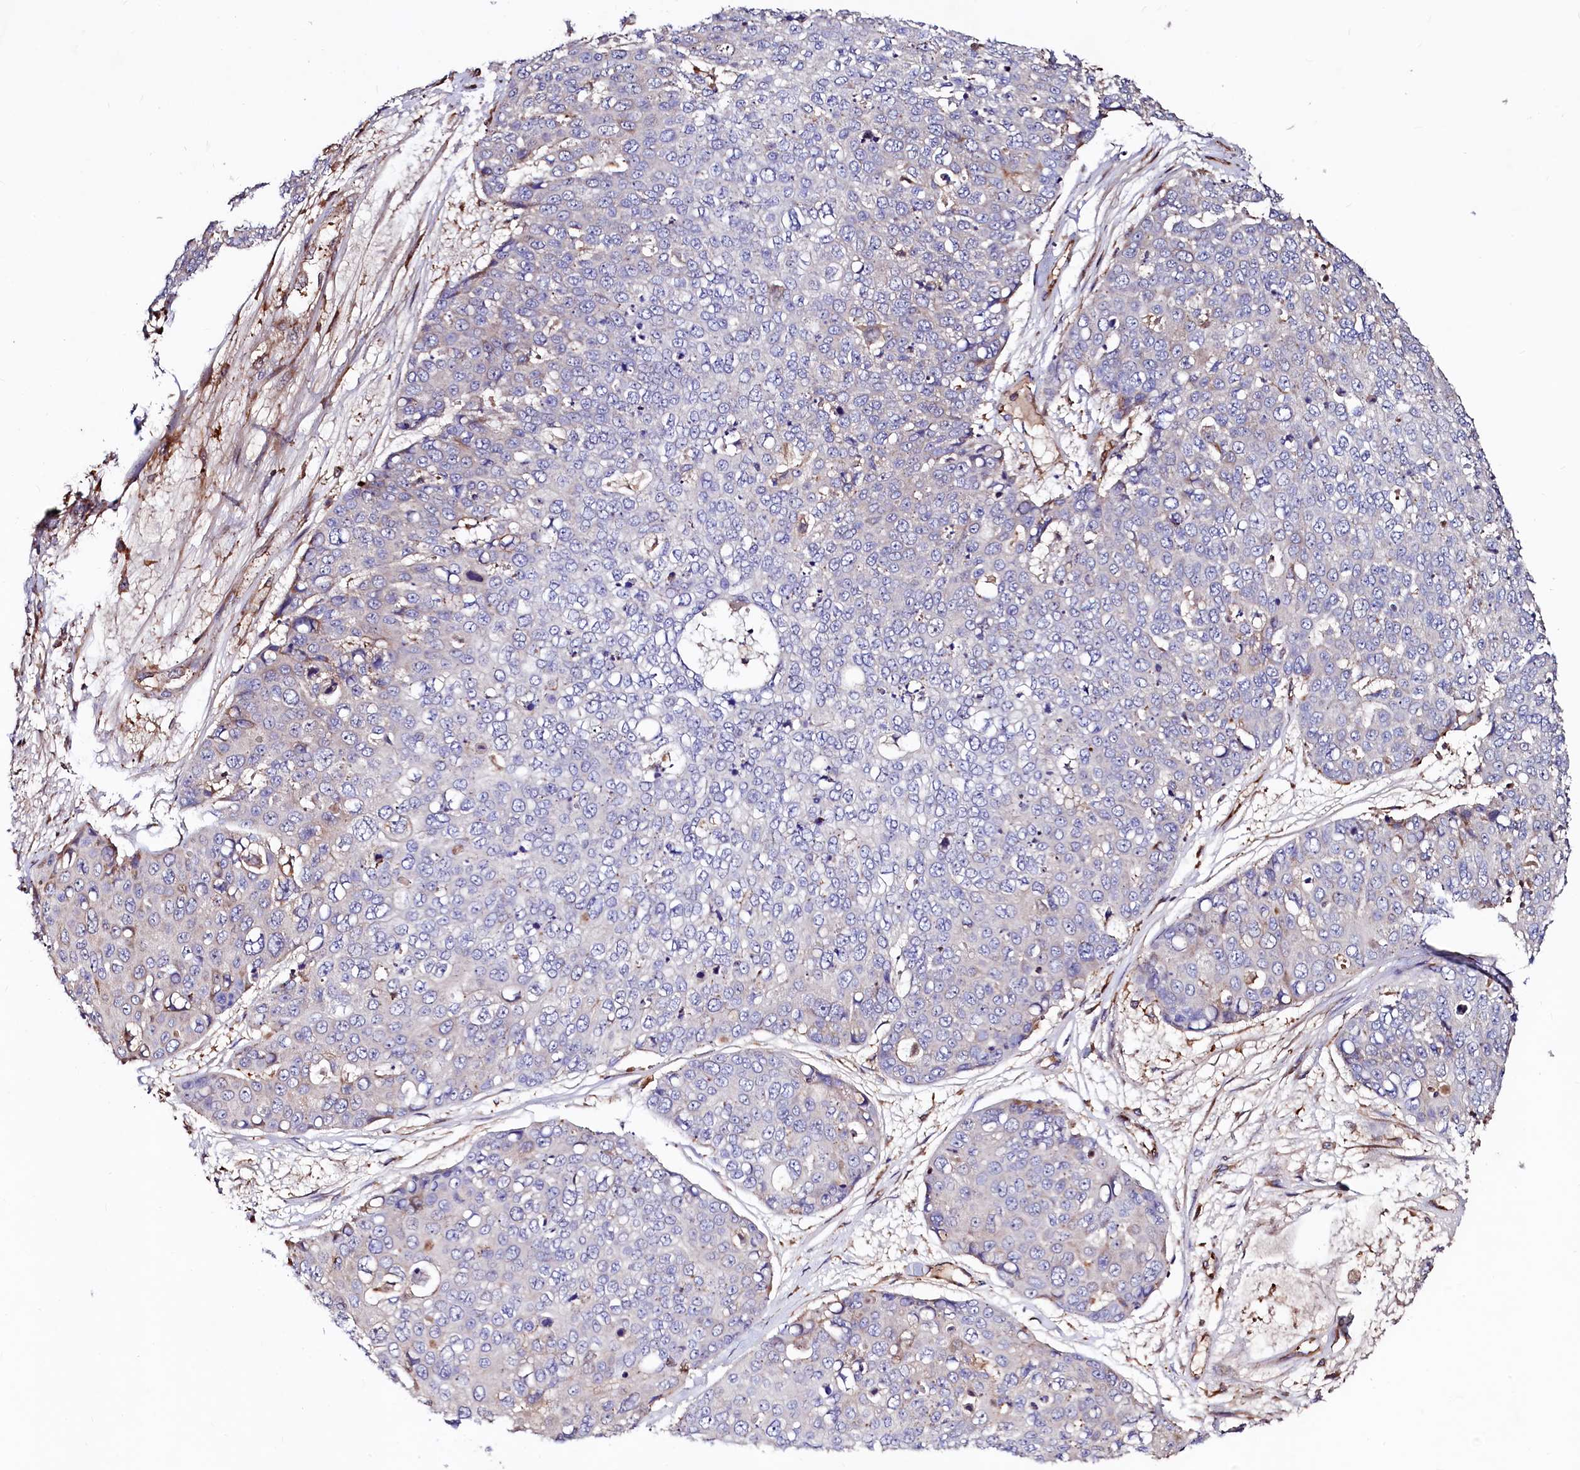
{"staining": {"intensity": "weak", "quantity": "25%-75%", "location": "cytoplasmic/membranous"}, "tissue": "skin cancer", "cell_type": "Tumor cells", "image_type": "cancer", "snomed": [{"axis": "morphology", "description": "Squamous cell carcinoma, NOS"}, {"axis": "topography", "description": "Skin"}], "caption": "Skin cancer (squamous cell carcinoma) stained with a protein marker displays weak staining in tumor cells.", "gene": "KLHDC4", "patient": {"sex": "female", "age": 44}}